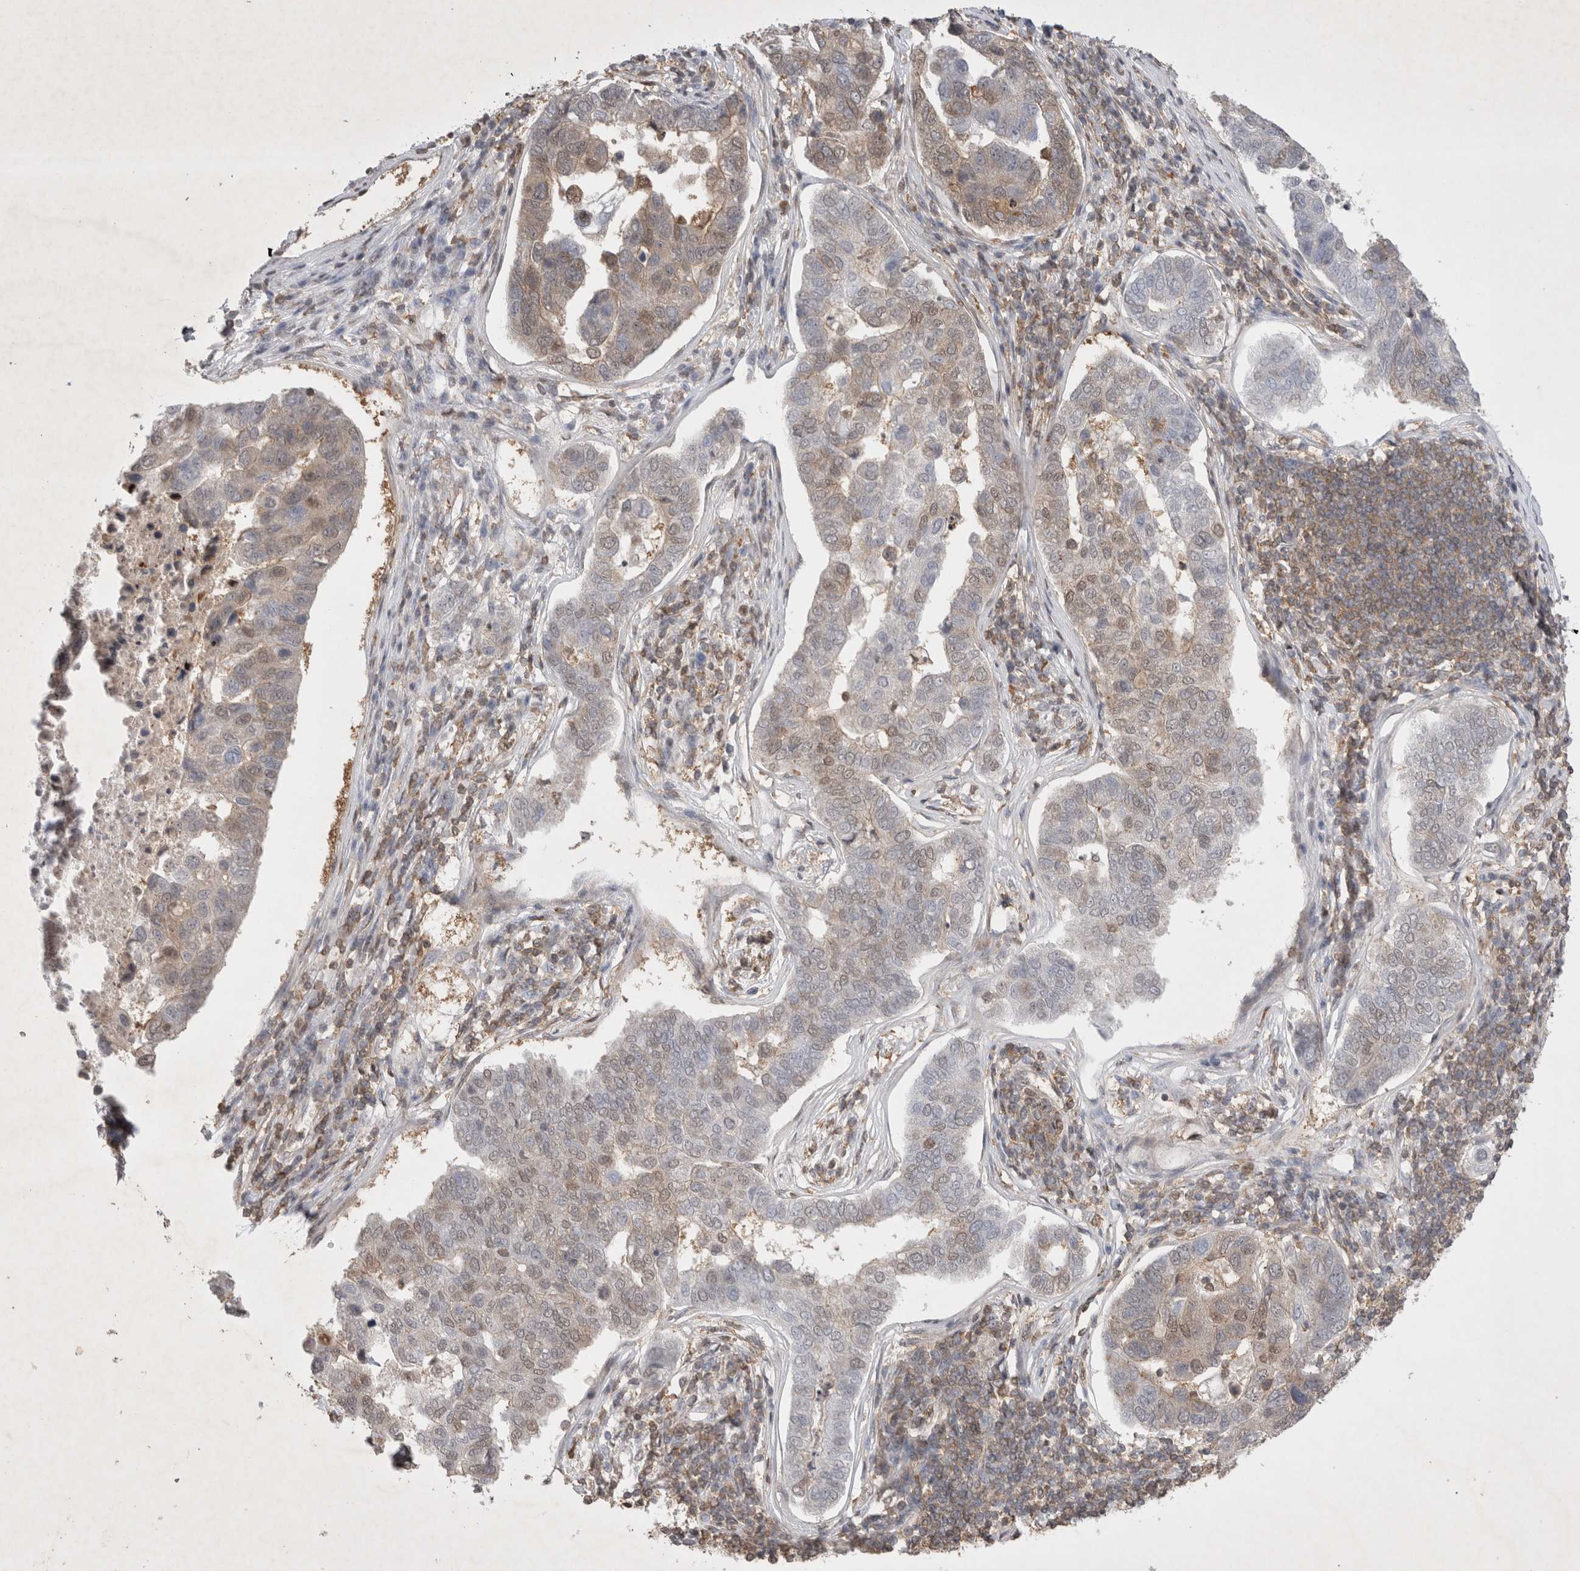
{"staining": {"intensity": "weak", "quantity": "25%-75%", "location": "nuclear"}, "tissue": "pancreatic cancer", "cell_type": "Tumor cells", "image_type": "cancer", "snomed": [{"axis": "morphology", "description": "Adenocarcinoma, NOS"}, {"axis": "topography", "description": "Pancreas"}], "caption": "This image exhibits immunohistochemistry (IHC) staining of human pancreatic adenocarcinoma, with low weak nuclear expression in approximately 25%-75% of tumor cells.", "gene": "WIPF2", "patient": {"sex": "female", "age": 61}}